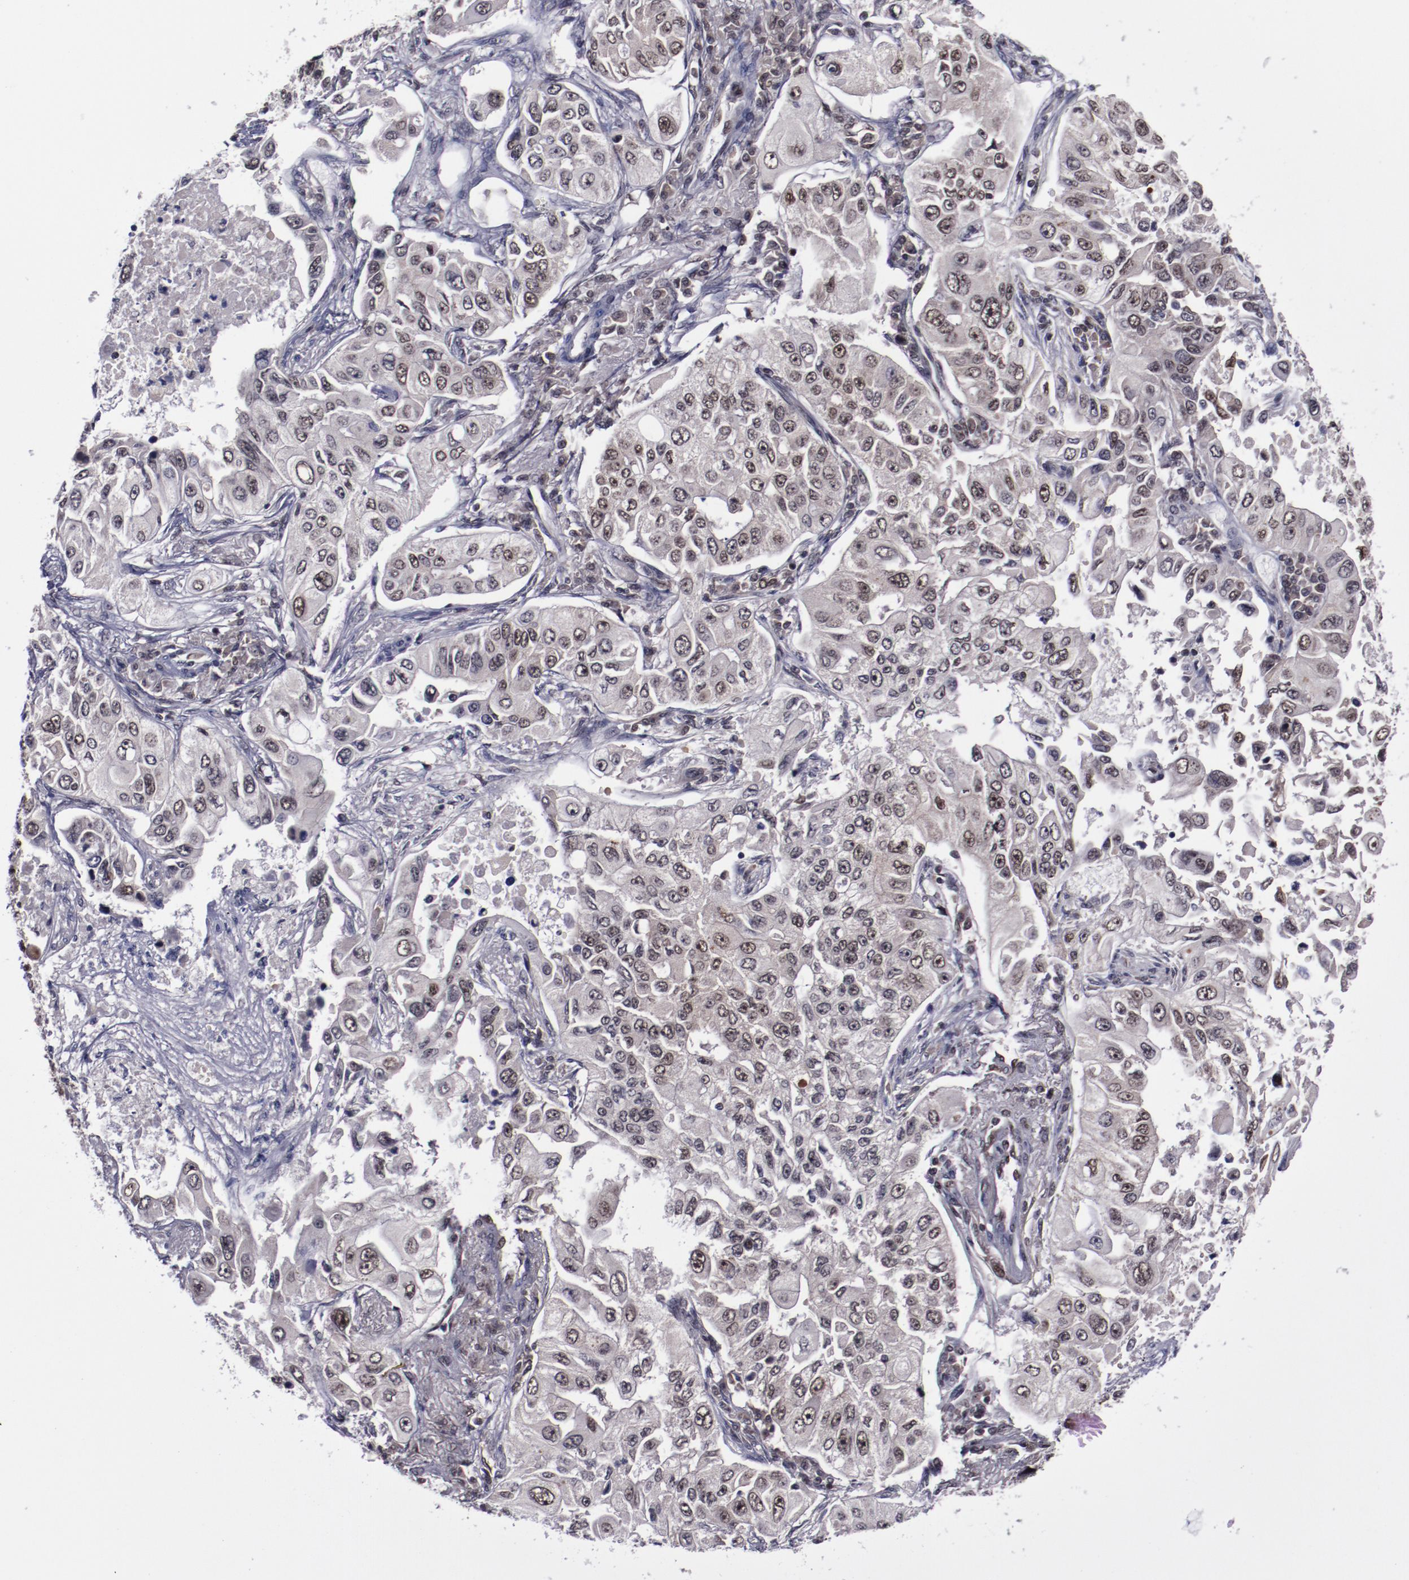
{"staining": {"intensity": "moderate", "quantity": "25%-75%", "location": "nuclear"}, "tissue": "lung cancer", "cell_type": "Tumor cells", "image_type": "cancer", "snomed": [{"axis": "morphology", "description": "Adenocarcinoma, NOS"}, {"axis": "topography", "description": "Lung"}], "caption": "This is a micrograph of IHC staining of lung cancer (adenocarcinoma), which shows moderate expression in the nuclear of tumor cells.", "gene": "ERH", "patient": {"sex": "male", "age": 84}}